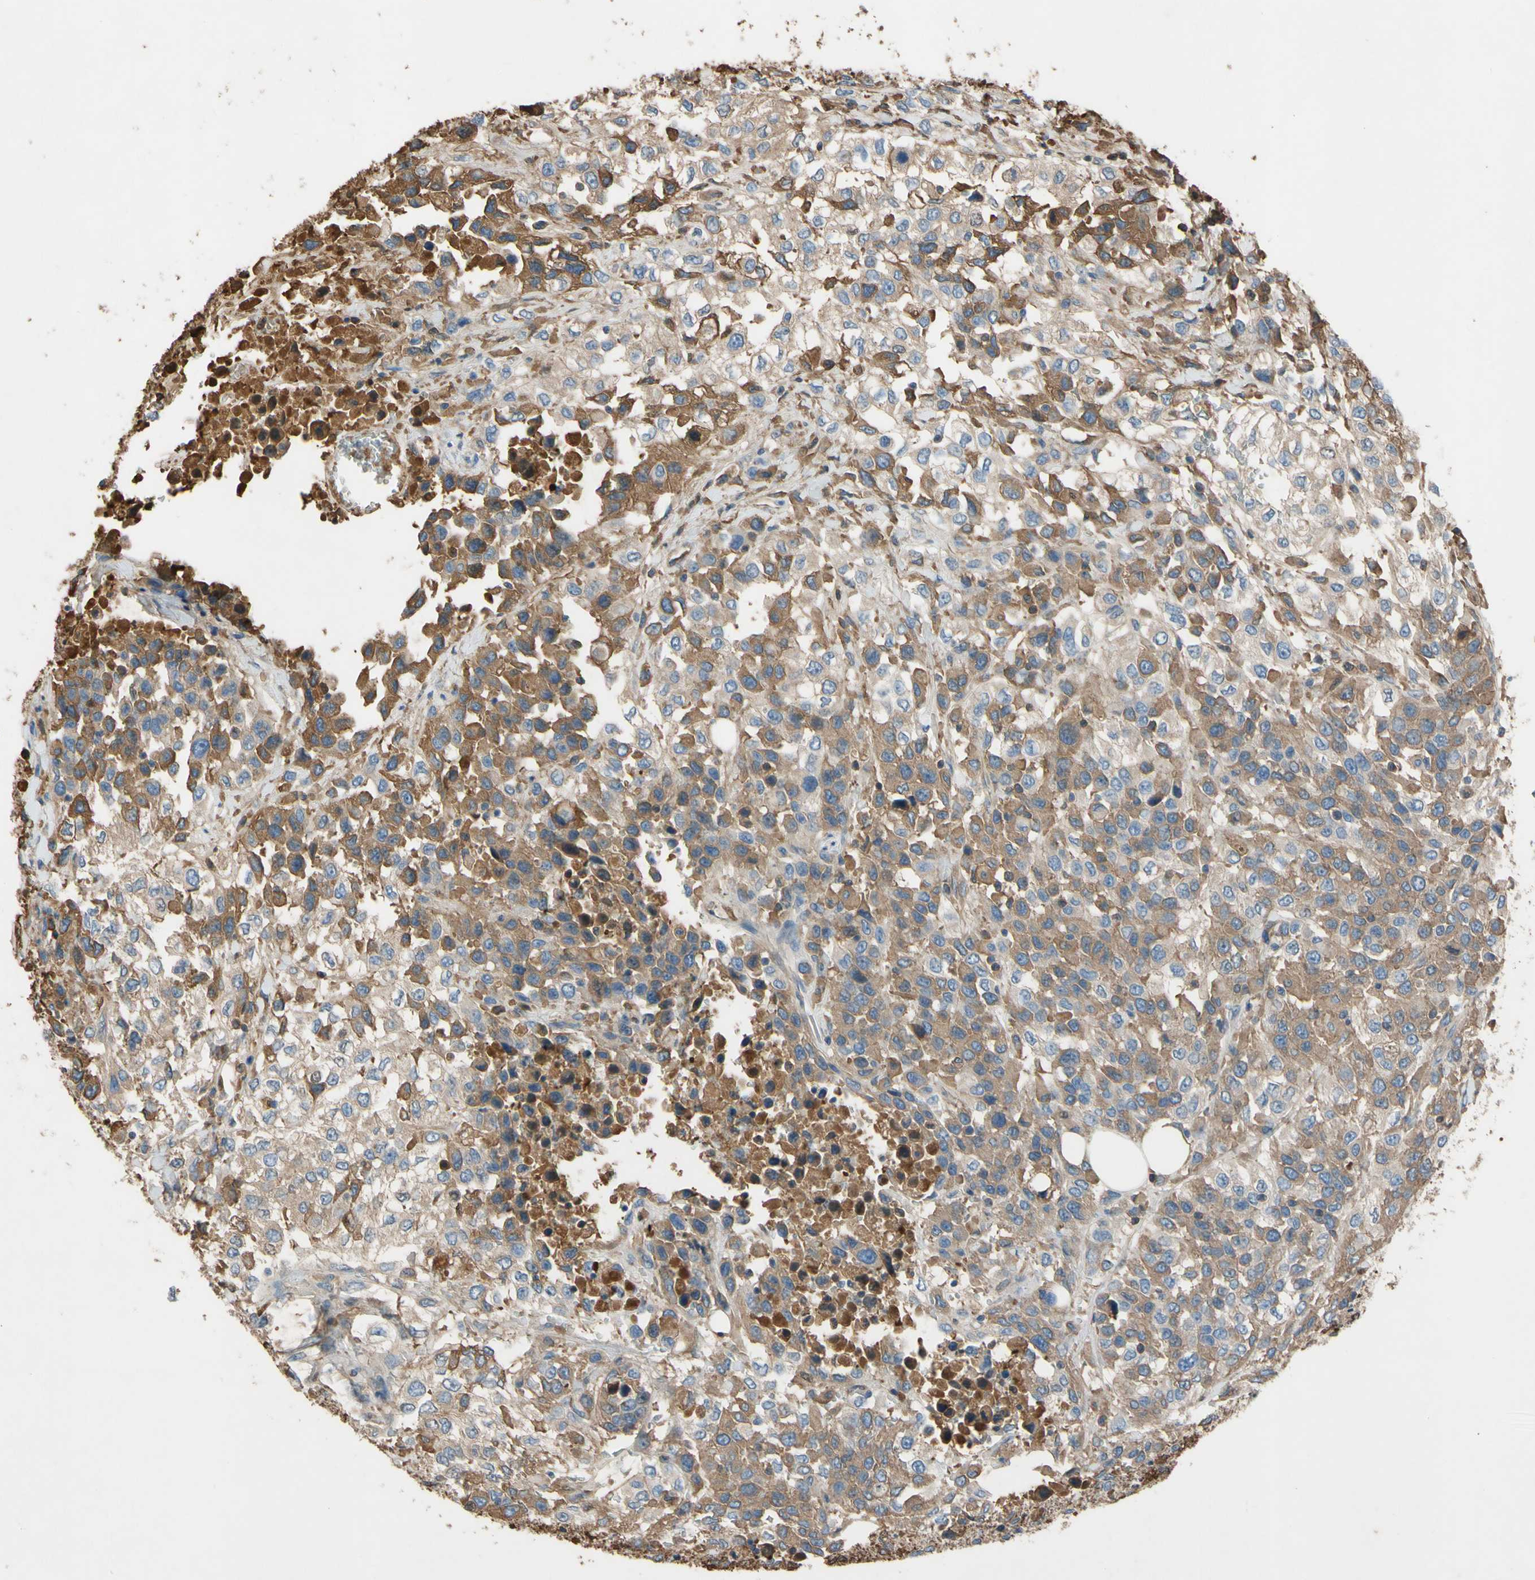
{"staining": {"intensity": "moderate", "quantity": "25%-75%", "location": "cytoplasmic/membranous"}, "tissue": "urothelial cancer", "cell_type": "Tumor cells", "image_type": "cancer", "snomed": [{"axis": "morphology", "description": "Urothelial carcinoma, High grade"}, {"axis": "topography", "description": "Urinary bladder"}], "caption": "Moderate cytoplasmic/membranous protein expression is identified in about 25%-75% of tumor cells in urothelial cancer. (brown staining indicates protein expression, while blue staining denotes nuclei).", "gene": "TIMP2", "patient": {"sex": "female", "age": 80}}